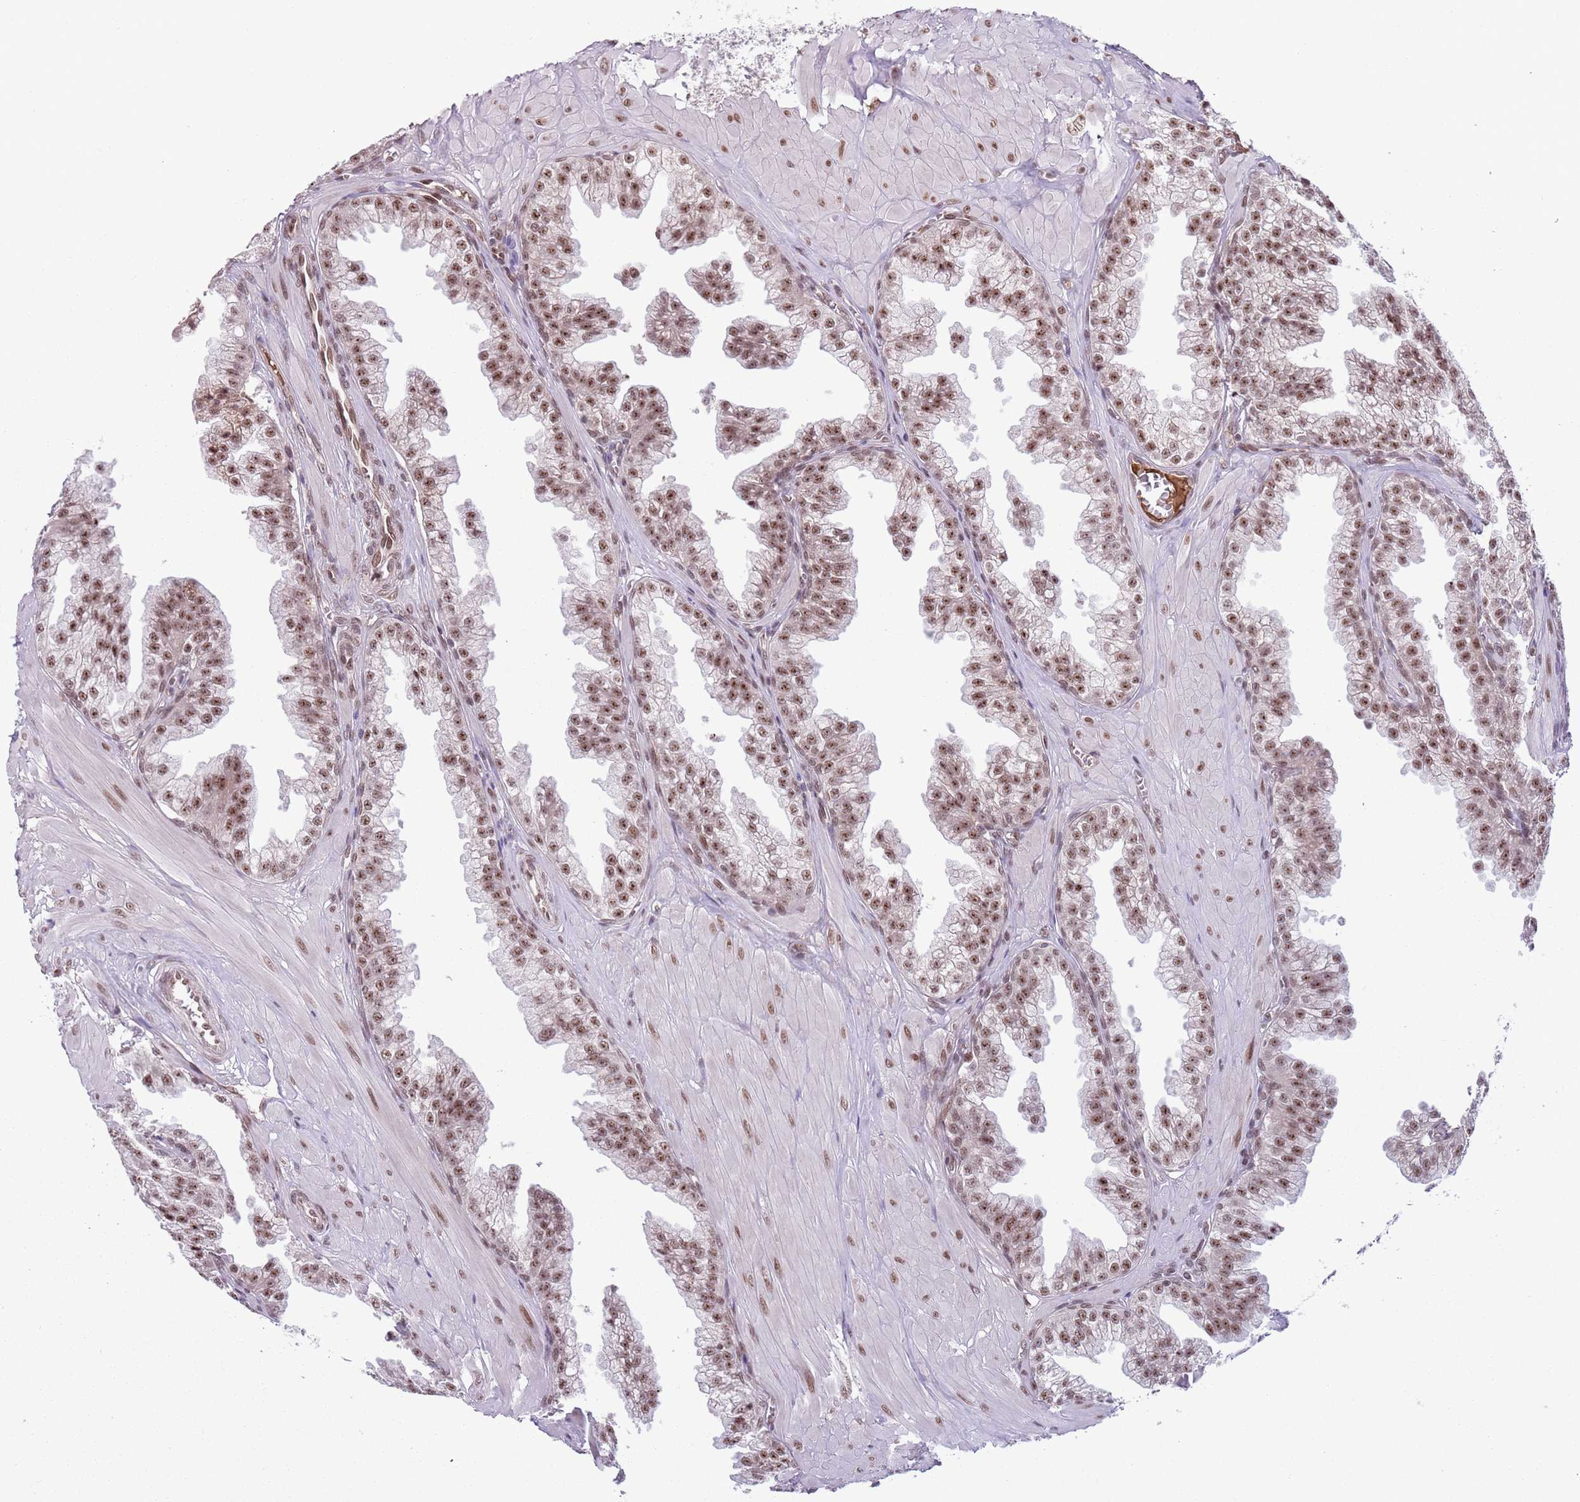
{"staining": {"intensity": "moderate", "quantity": ">75%", "location": "nuclear"}, "tissue": "prostate", "cell_type": "Glandular cells", "image_type": "normal", "snomed": [{"axis": "morphology", "description": "Normal tissue, NOS"}, {"axis": "topography", "description": "Prostate"}, {"axis": "topography", "description": "Peripheral nerve tissue"}], "caption": "Prostate stained with a brown dye displays moderate nuclear positive staining in about >75% of glandular cells.", "gene": "SIPA1L3", "patient": {"sex": "male", "age": 55}}